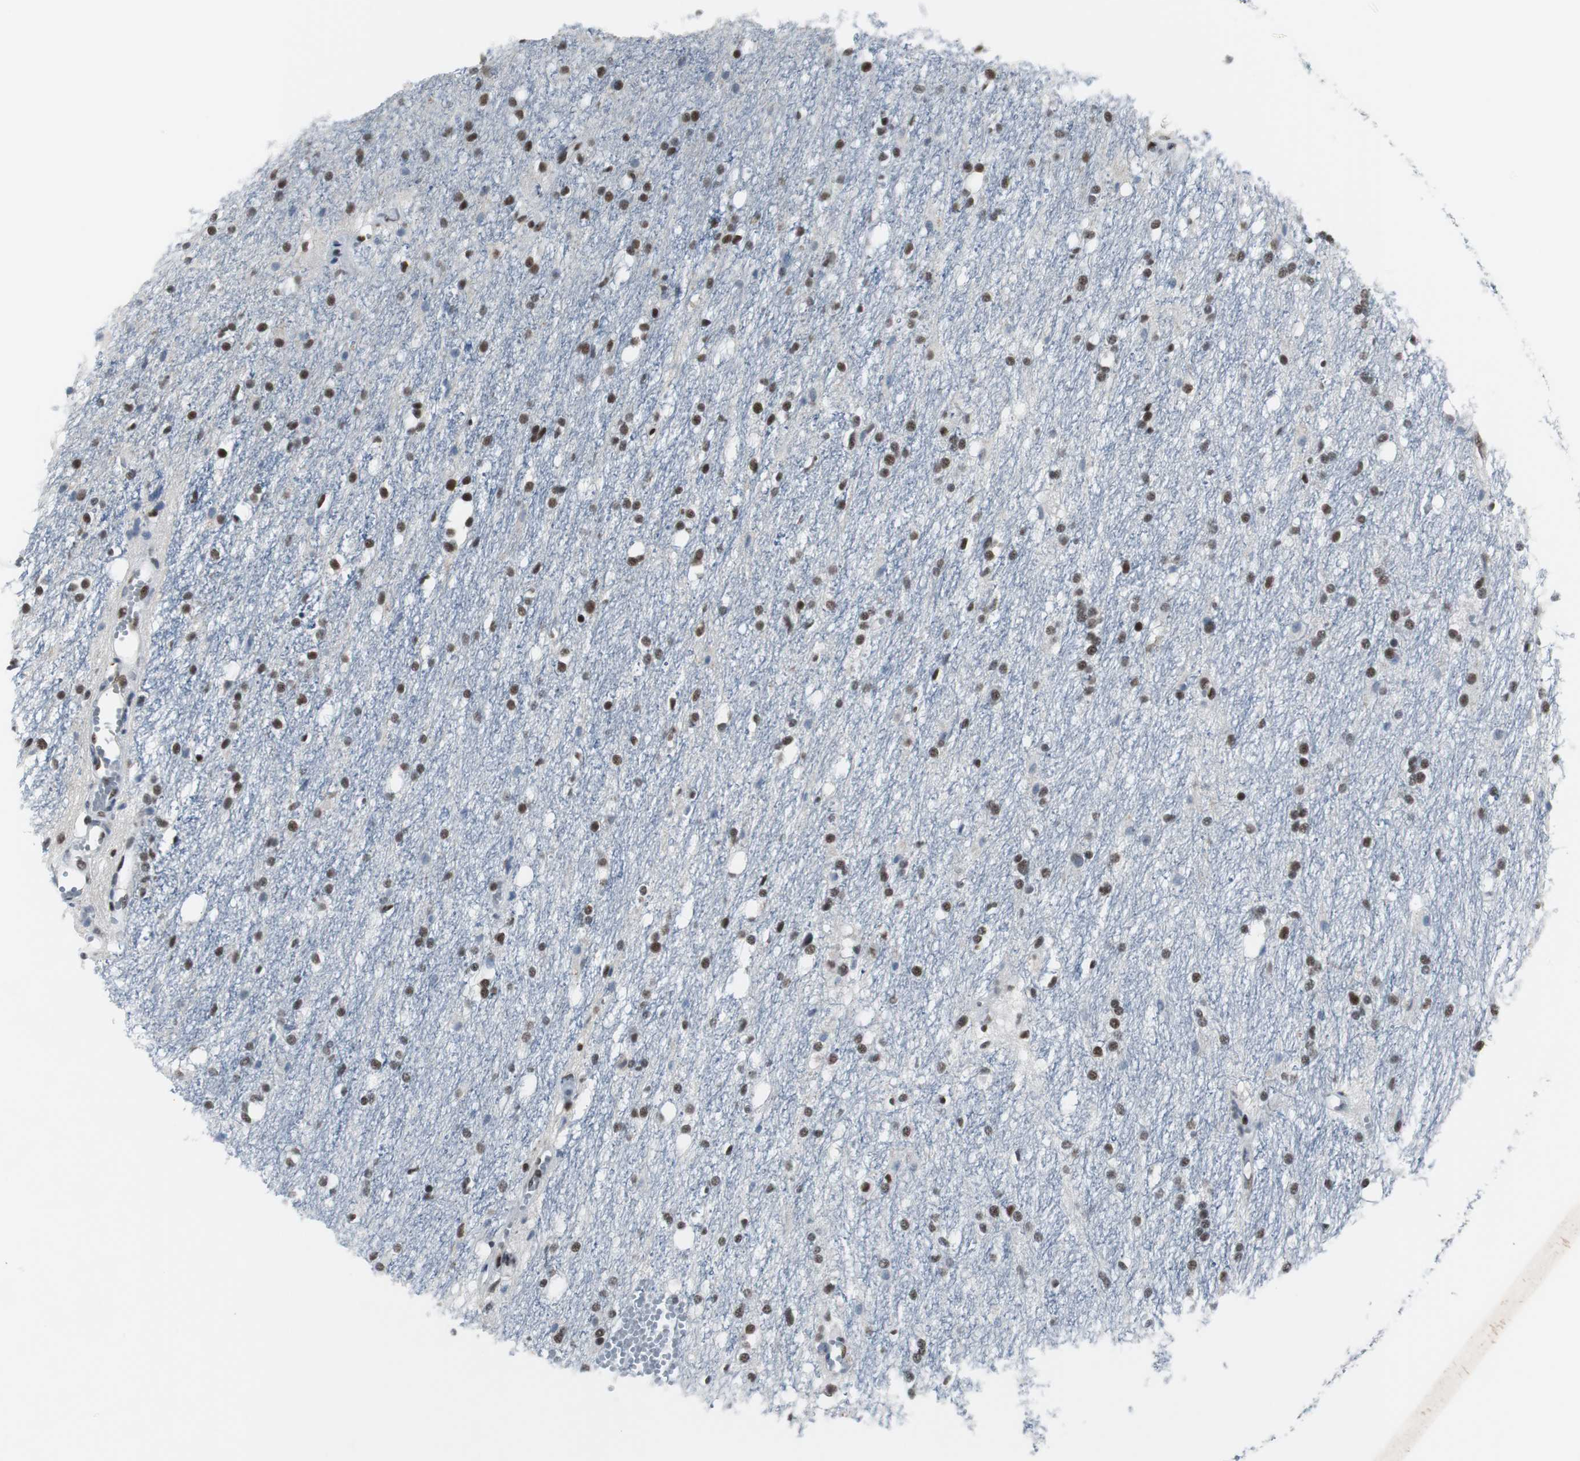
{"staining": {"intensity": "strong", "quantity": ">75%", "location": "nuclear"}, "tissue": "glioma", "cell_type": "Tumor cells", "image_type": "cancer", "snomed": [{"axis": "morphology", "description": "Glioma, malignant, High grade"}, {"axis": "topography", "description": "Brain"}], "caption": "Brown immunohistochemical staining in glioma demonstrates strong nuclear staining in about >75% of tumor cells.", "gene": "RAD9A", "patient": {"sex": "female", "age": 59}}